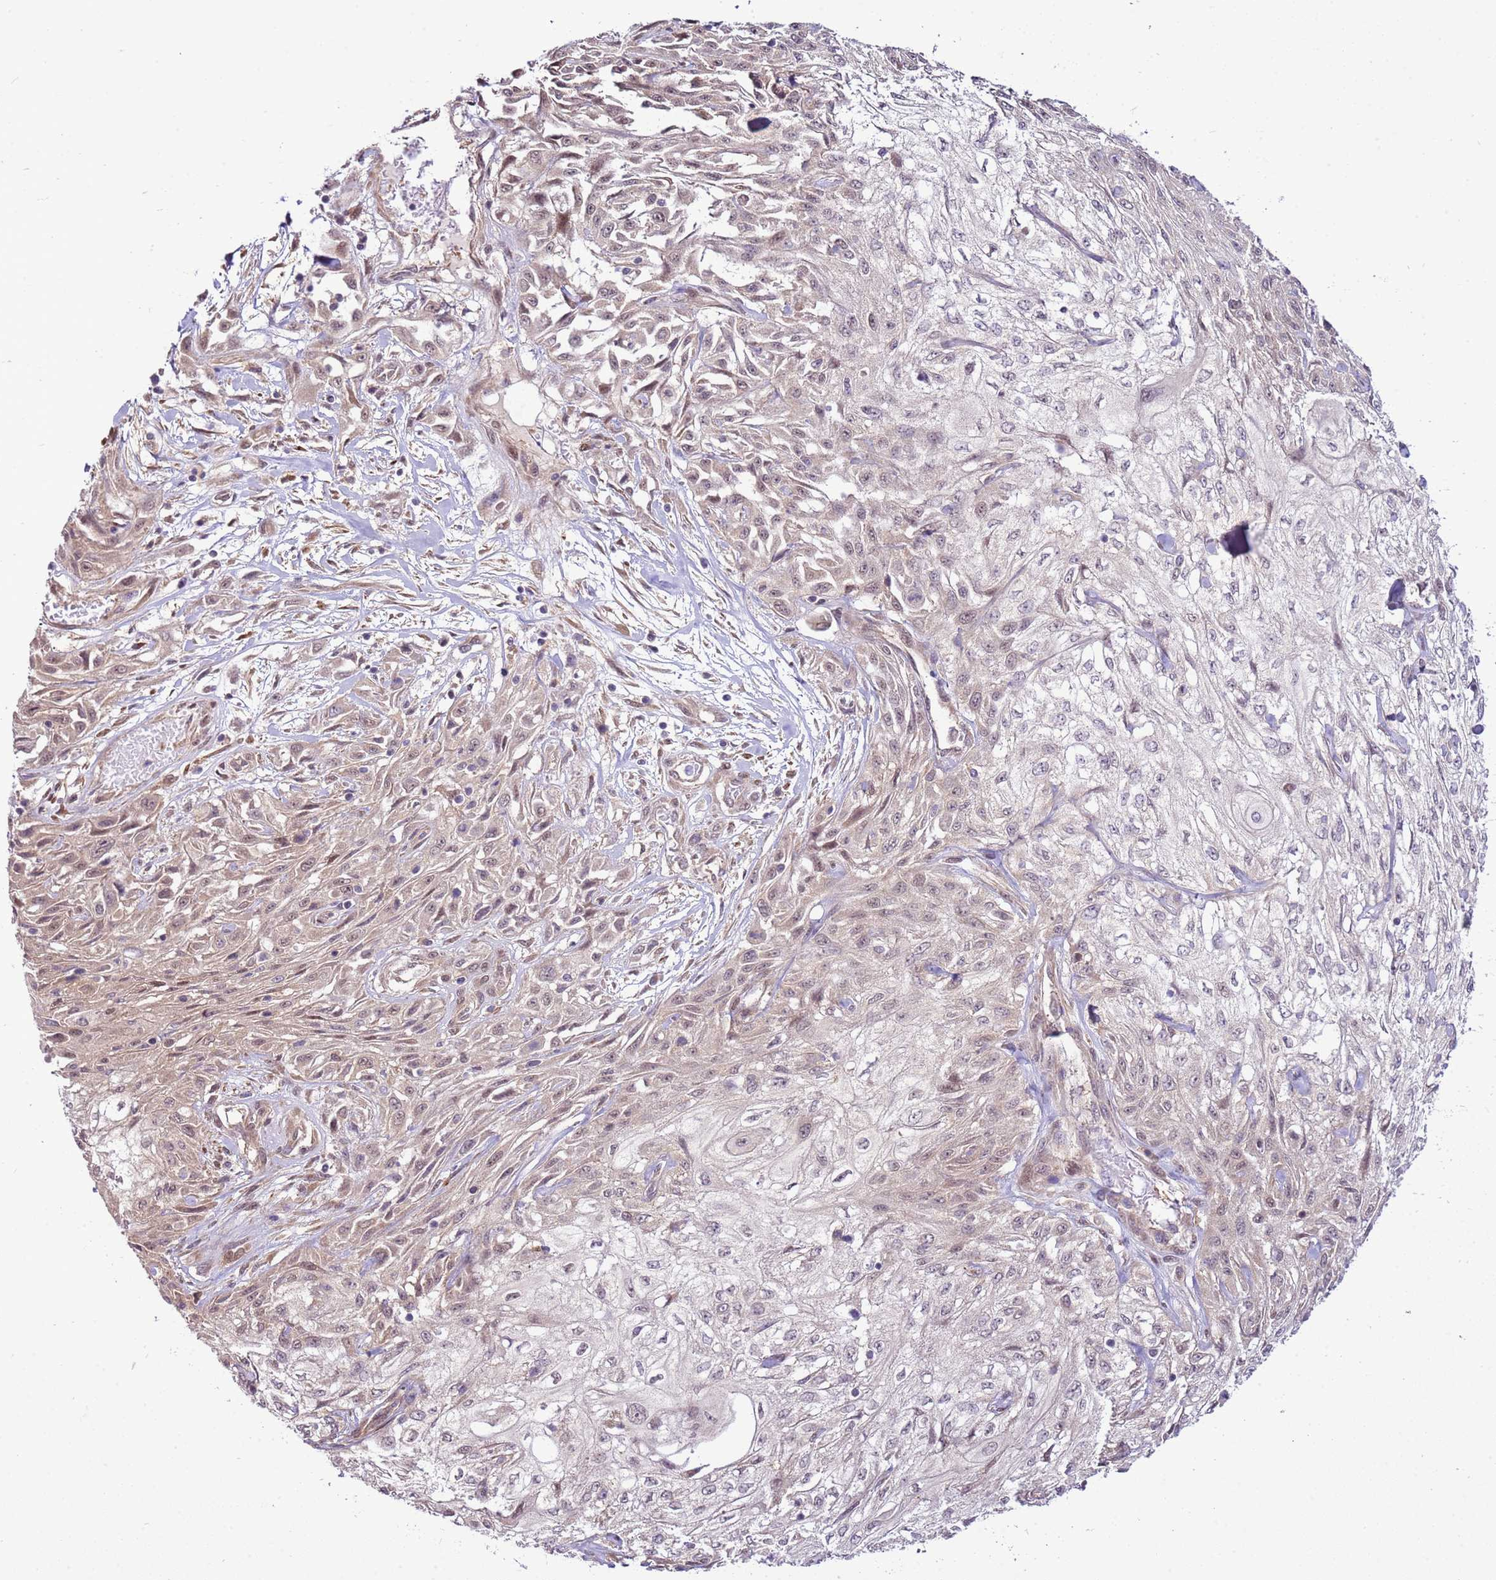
{"staining": {"intensity": "weak", "quantity": "25%-75%", "location": "nuclear"}, "tissue": "skin cancer", "cell_type": "Tumor cells", "image_type": "cancer", "snomed": [{"axis": "morphology", "description": "Squamous cell carcinoma, NOS"}, {"axis": "morphology", "description": "Squamous cell carcinoma, metastatic, NOS"}, {"axis": "topography", "description": "Skin"}, {"axis": "topography", "description": "Lymph node"}], "caption": "The micrograph reveals staining of skin metastatic squamous cell carcinoma, revealing weak nuclear protein expression (brown color) within tumor cells. (Stains: DAB (3,3'-diaminobenzidine) in brown, nuclei in blue, Microscopy: brightfield microscopy at high magnification).", "gene": "SCARA3", "patient": {"sex": "male", "age": 75}}